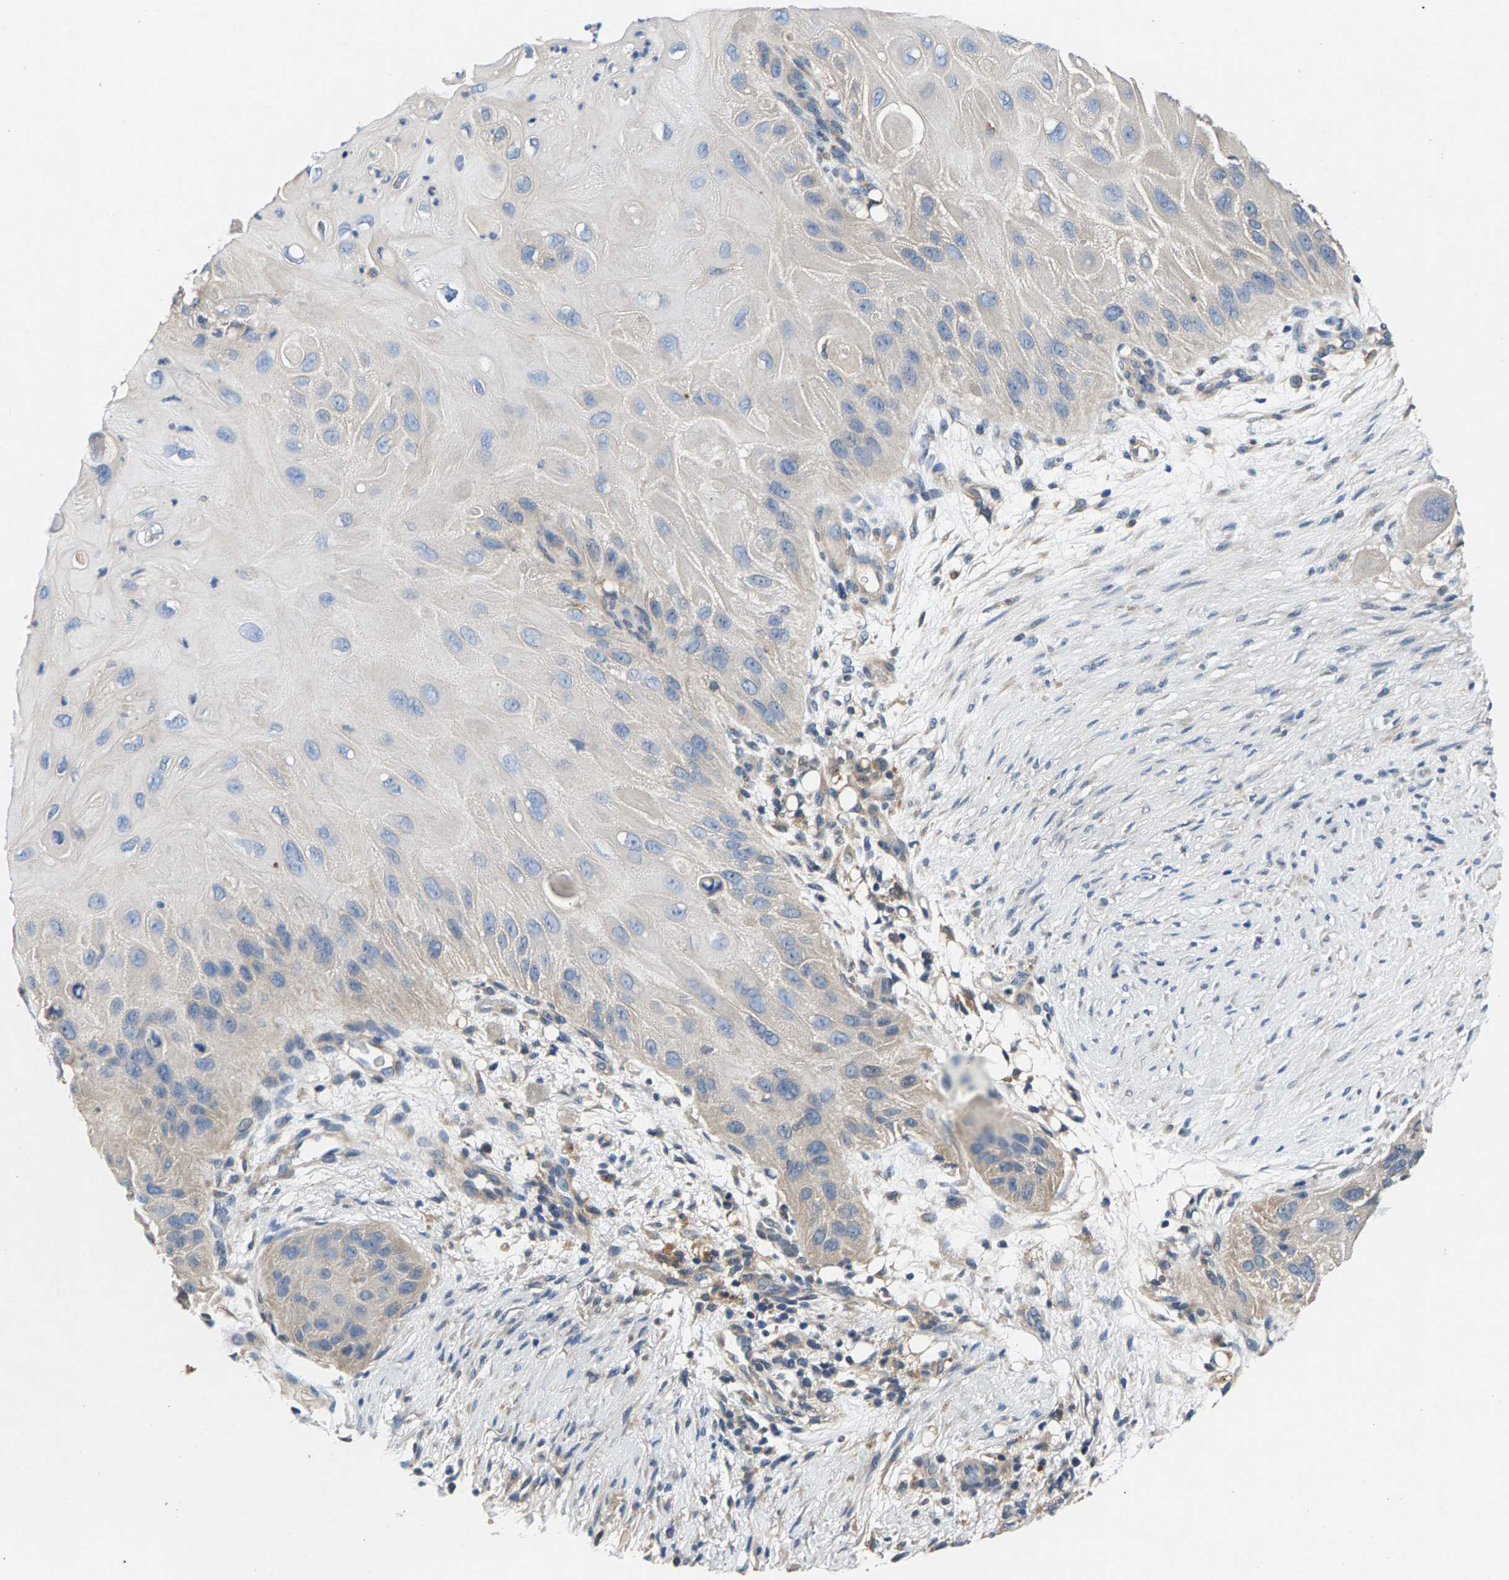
{"staining": {"intensity": "weak", "quantity": "<25%", "location": "cytoplasmic/membranous"}, "tissue": "skin cancer", "cell_type": "Tumor cells", "image_type": "cancer", "snomed": [{"axis": "morphology", "description": "Squamous cell carcinoma, NOS"}, {"axis": "topography", "description": "Skin"}], "caption": "There is no significant staining in tumor cells of skin cancer (squamous cell carcinoma). (Stains: DAB IHC with hematoxylin counter stain, Microscopy: brightfield microscopy at high magnification).", "gene": "NT5C", "patient": {"sex": "female", "age": 77}}